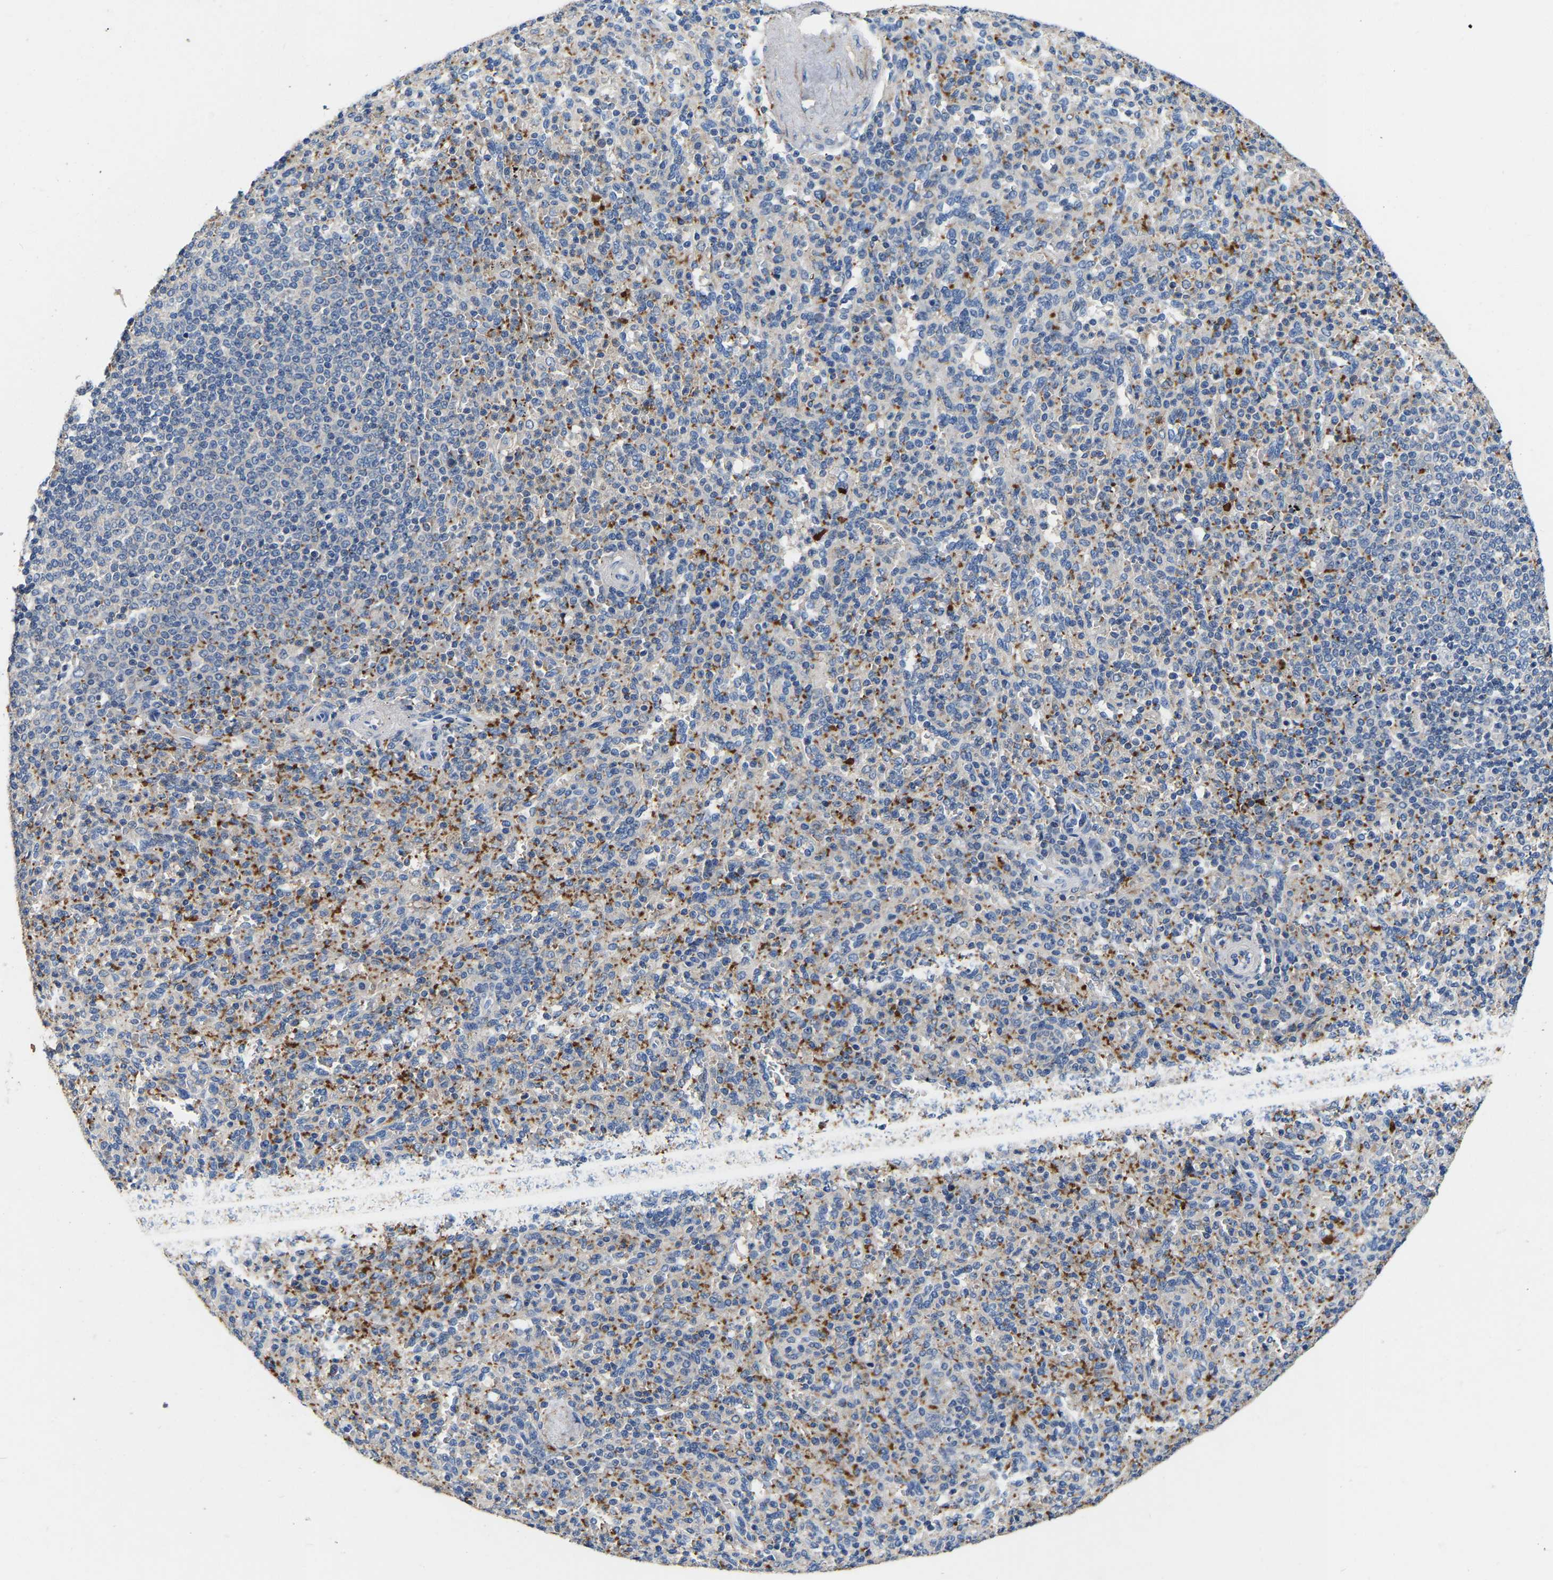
{"staining": {"intensity": "strong", "quantity": "25%-75%", "location": "cytoplasmic/membranous"}, "tissue": "spleen", "cell_type": "Cells in red pulp", "image_type": "normal", "snomed": [{"axis": "morphology", "description": "Normal tissue, NOS"}, {"axis": "topography", "description": "Spleen"}], "caption": "High-power microscopy captured an immunohistochemistry (IHC) histopathology image of benign spleen, revealing strong cytoplasmic/membranous staining in about 25%-75% of cells in red pulp.", "gene": "RAB27B", "patient": {"sex": "male", "age": 36}}